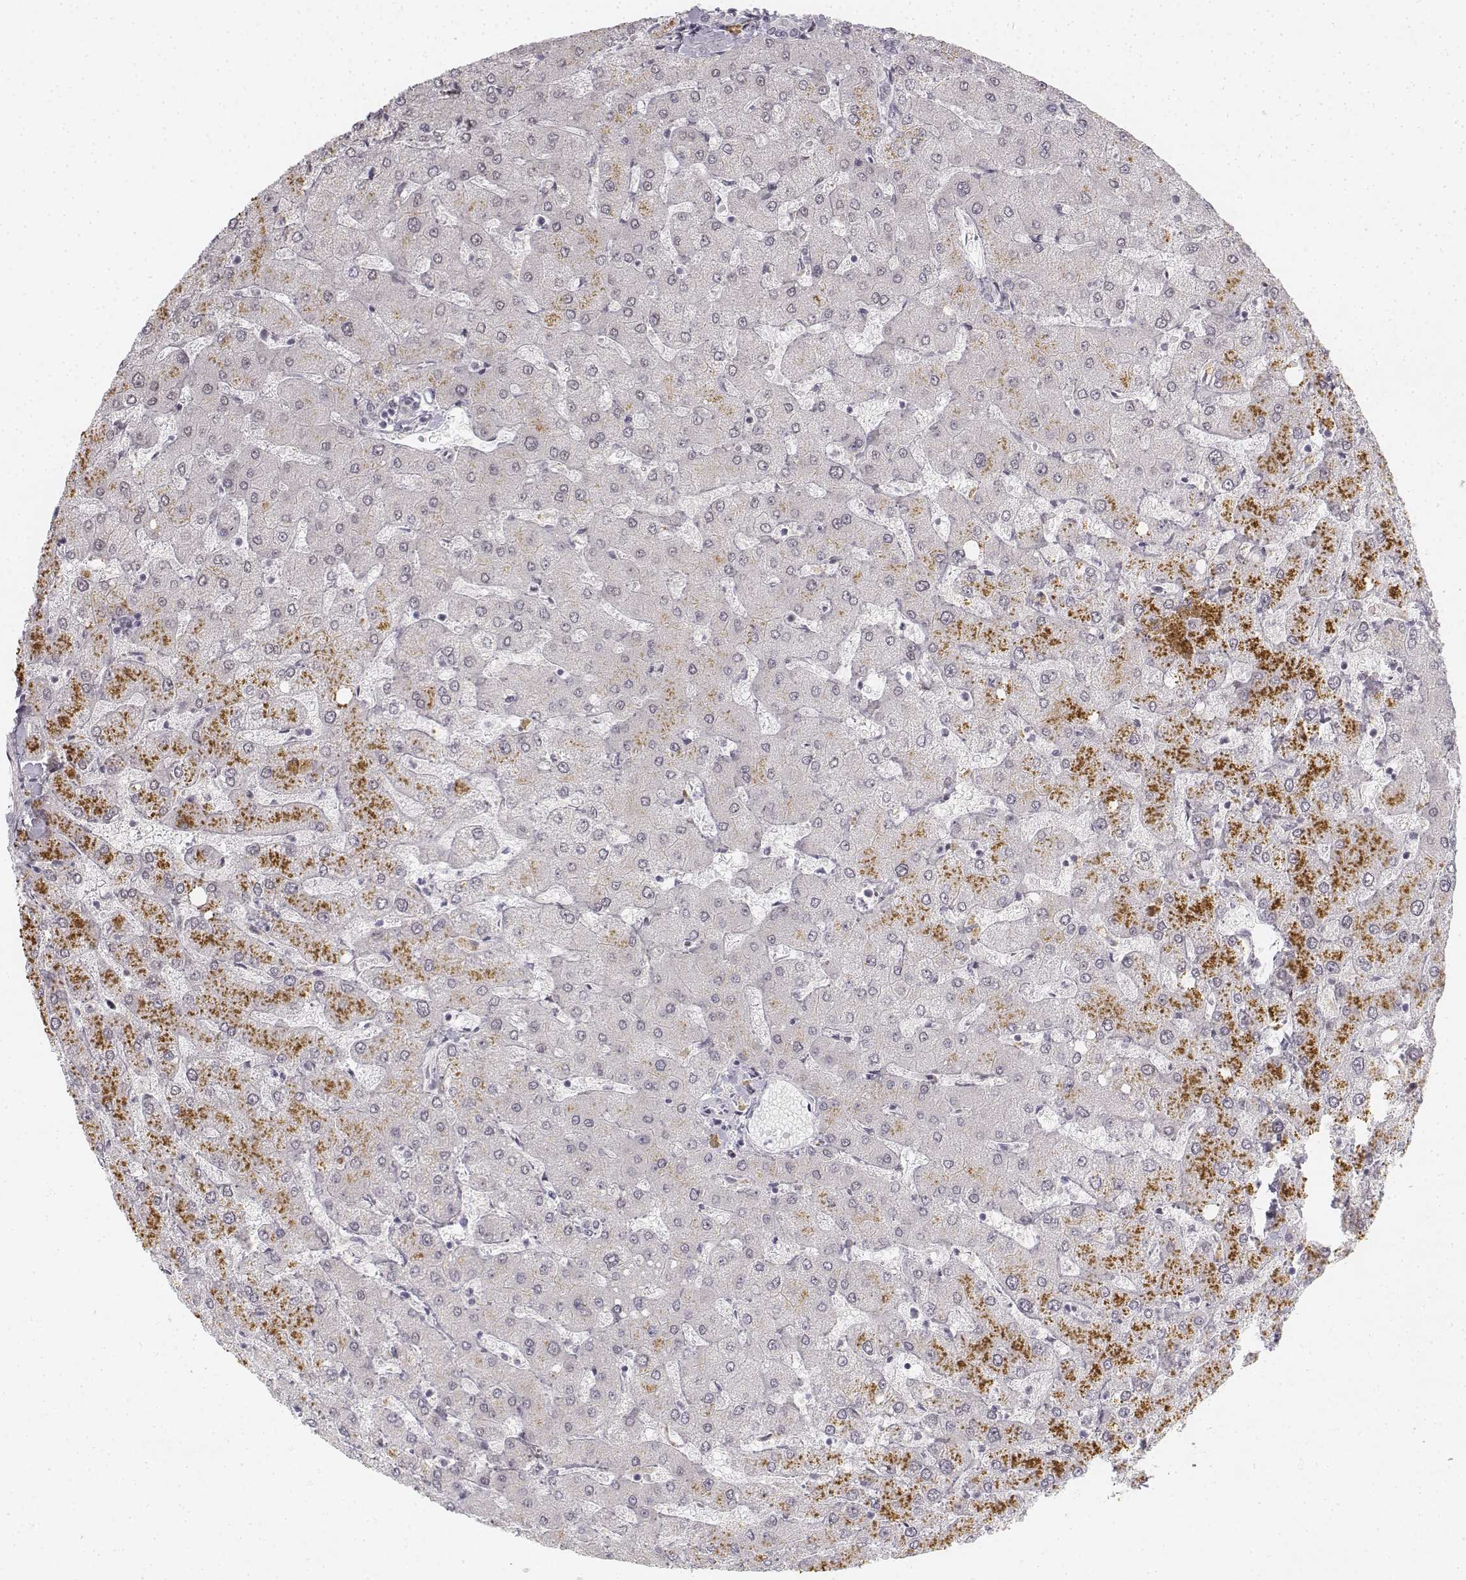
{"staining": {"intensity": "negative", "quantity": "none", "location": "none"}, "tissue": "liver", "cell_type": "Cholangiocytes", "image_type": "normal", "snomed": [{"axis": "morphology", "description": "Normal tissue, NOS"}, {"axis": "topography", "description": "Liver"}], "caption": "The image displays no staining of cholangiocytes in normal liver.", "gene": "KRT84", "patient": {"sex": "female", "age": 54}}